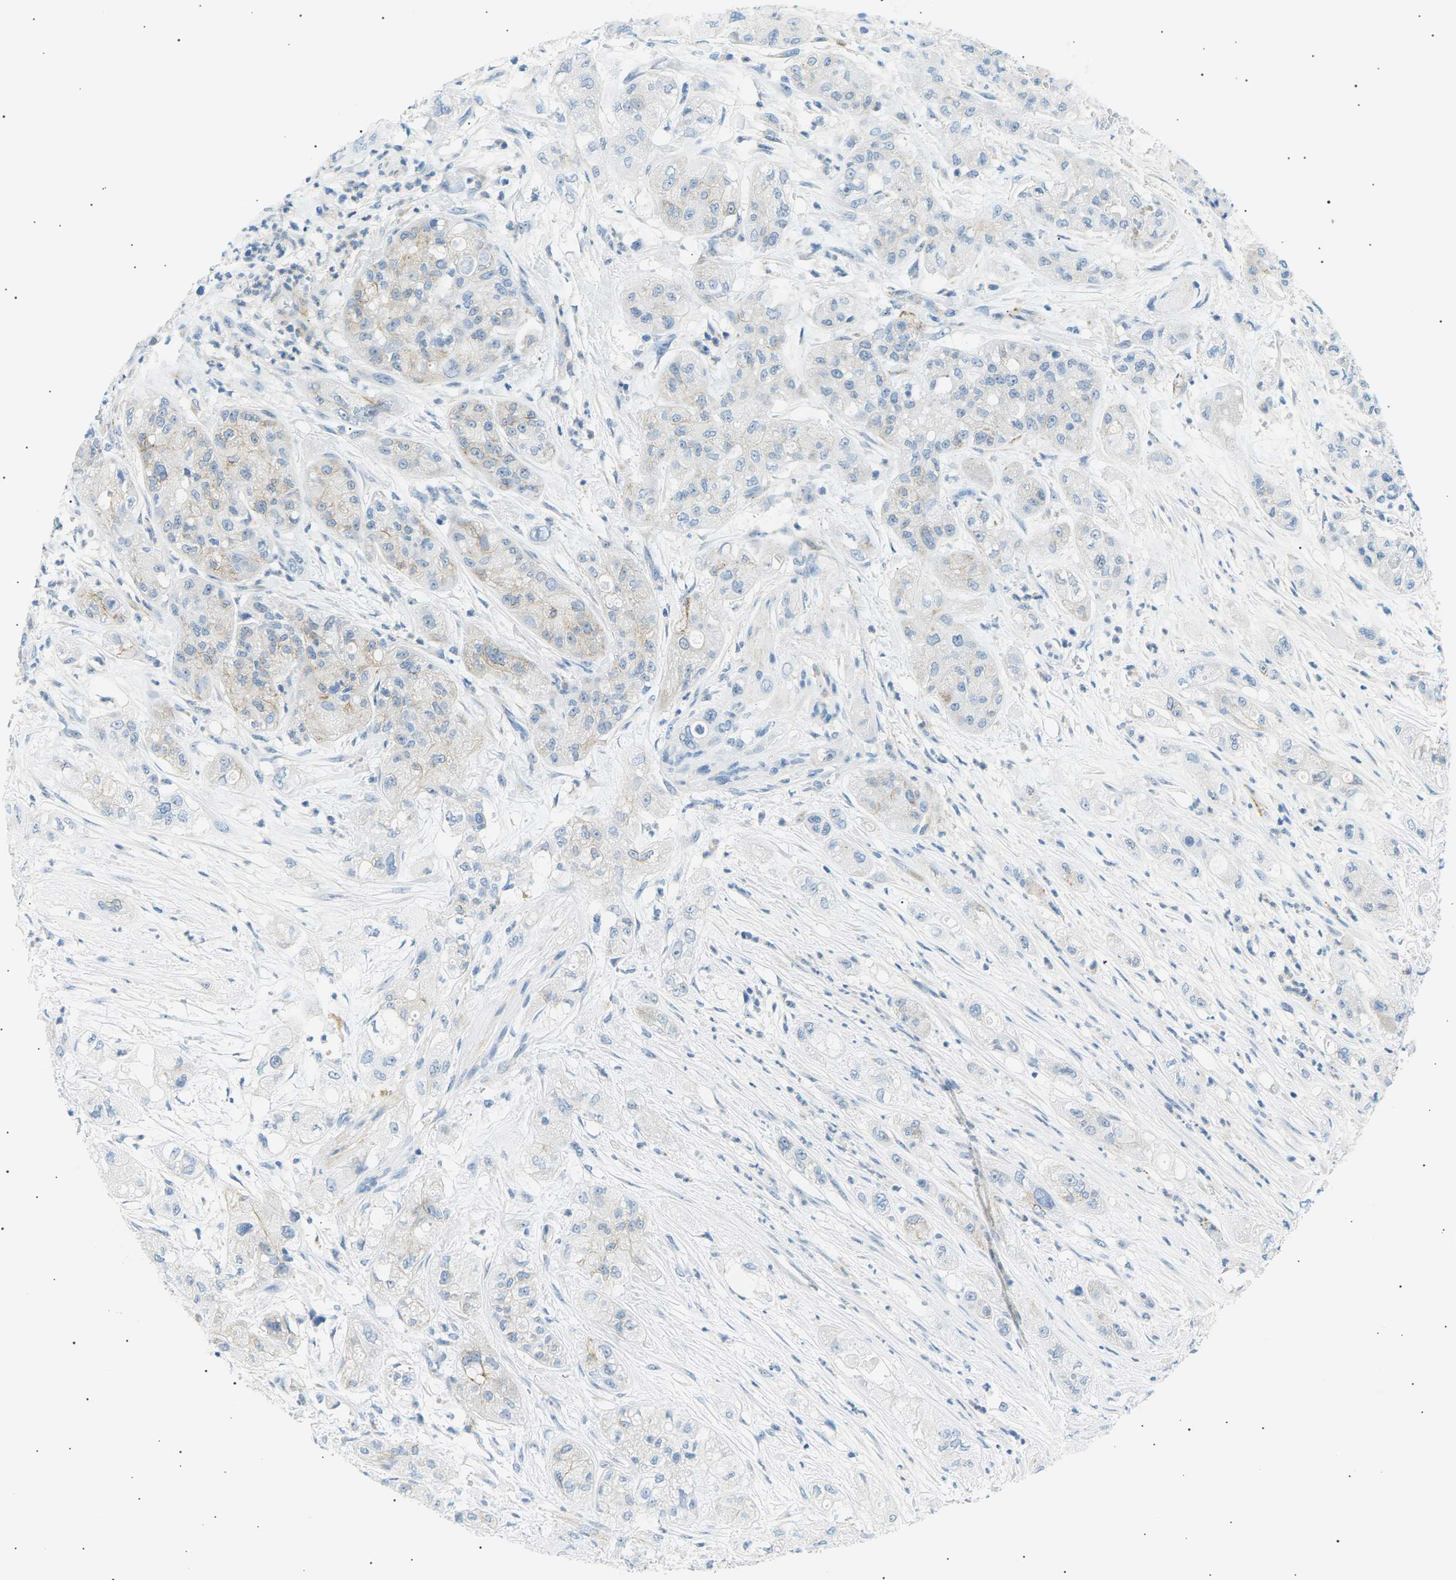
{"staining": {"intensity": "weak", "quantity": "<25%", "location": "cytoplasmic/membranous"}, "tissue": "pancreatic cancer", "cell_type": "Tumor cells", "image_type": "cancer", "snomed": [{"axis": "morphology", "description": "Adenocarcinoma, NOS"}, {"axis": "topography", "description": "Pancreas"}], "caption": "This is an immunohistochemistry (IHC) histopathology image of pancreatic adenocarcinoma. There is no positivity in tumor cells.", "gene": "SEPTIN5", "patient": {"sex": "female", "age": 78}}